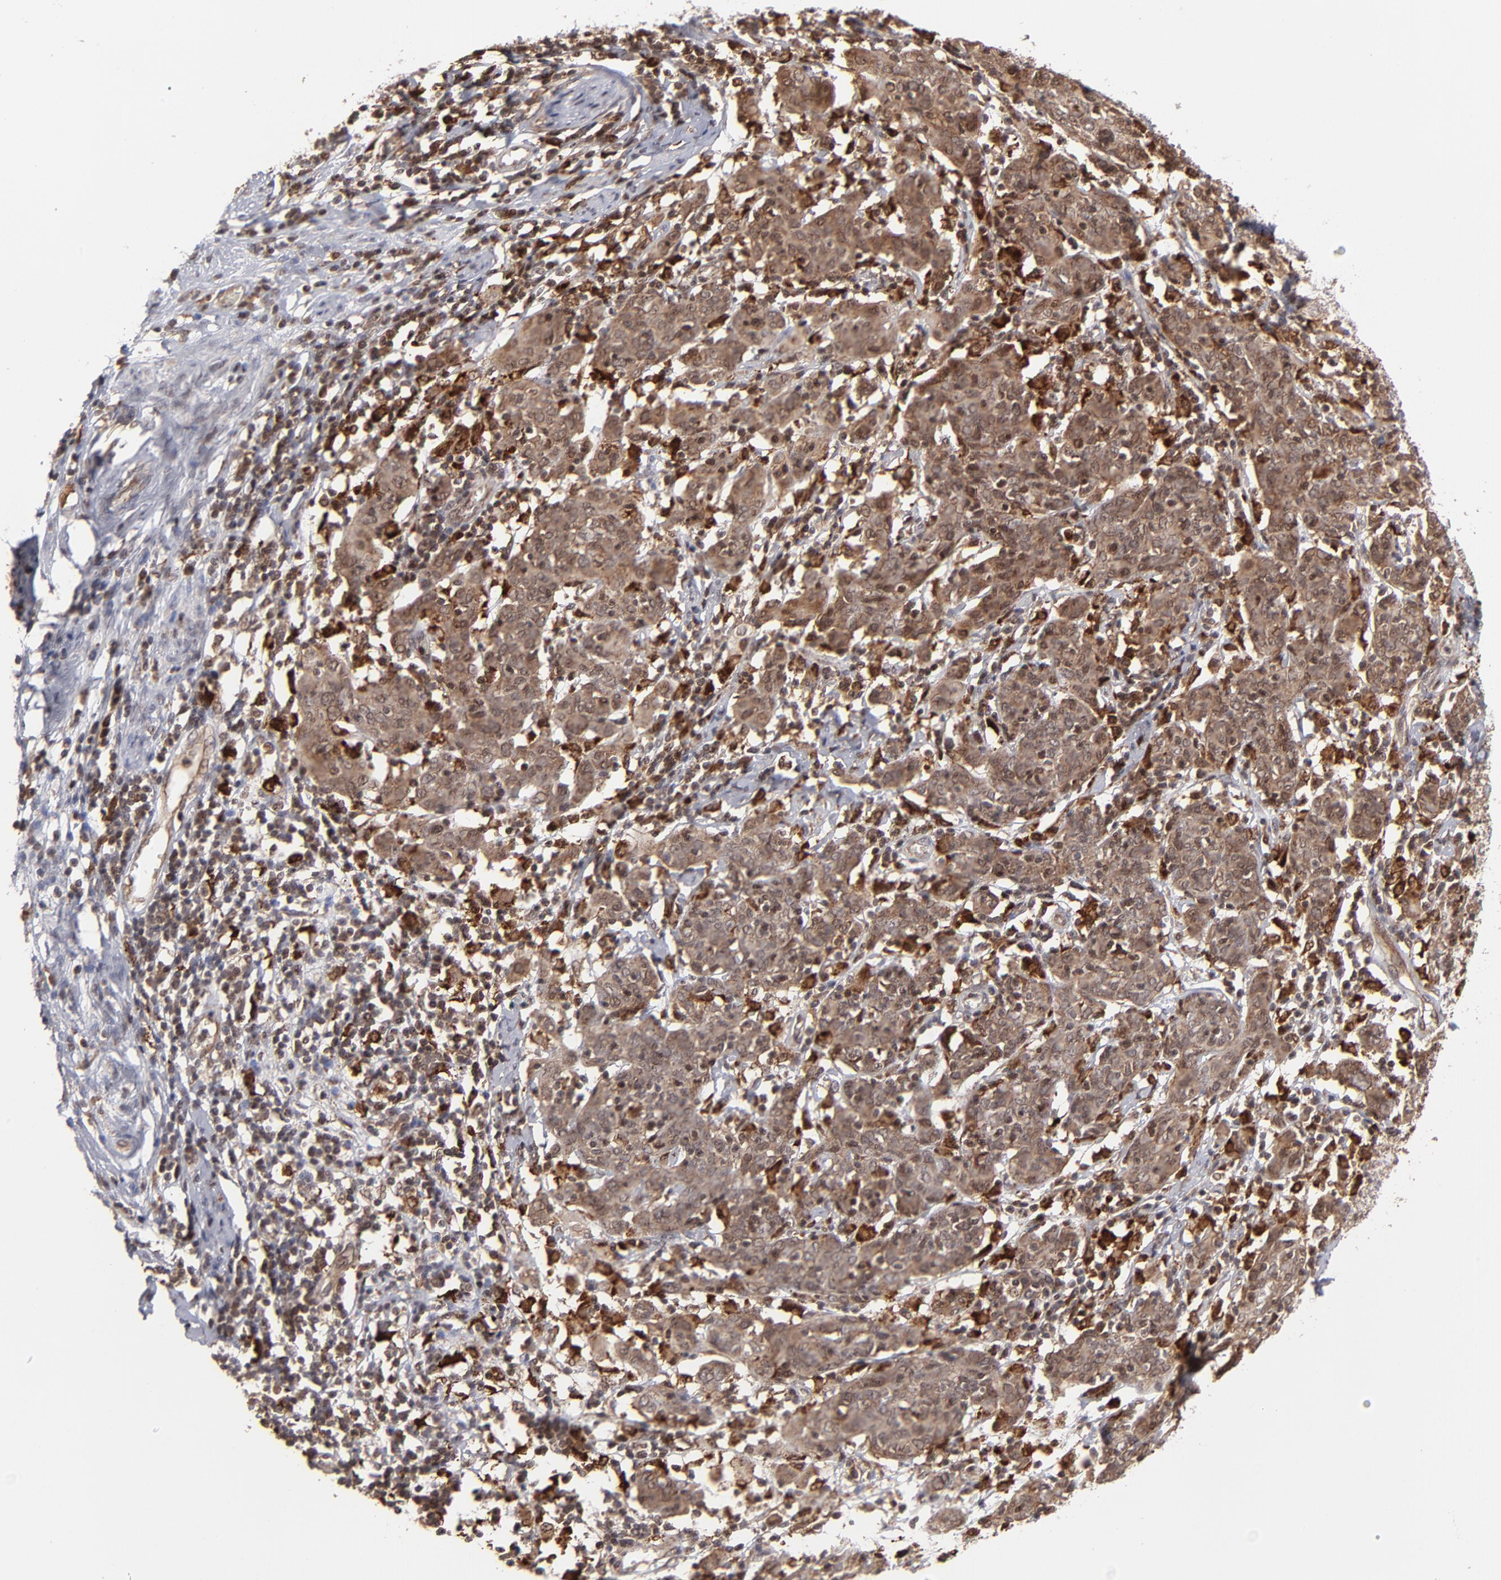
{"staining": {"intensity": "strong", "quantity": ">75%", "location": "cytoplasmic/membranous,nuclear"}, "tissue": "cervical cancer", "cell_type": "Tumor cells", "image_type": "cancer", "snomed": [{"axis": "morphology", "description": "Normal tissue, NOS"}, {"axis": "morphology", "description": "Squamous cell carcinoma, NOS"}, {"axis": "topography", "description": "Cervix"}], "caption": "This photomicrograph shows cervical cancer stained with immunohistochemistry (IHC) to label a protein in brown. The cytoplasmic/membranous and nuclear of tumor cells show strong positivity for the protein. Nuclei are counter-stained blue.", "gene": "RGS6", "patient": {"sex": "female", "age": 67}}